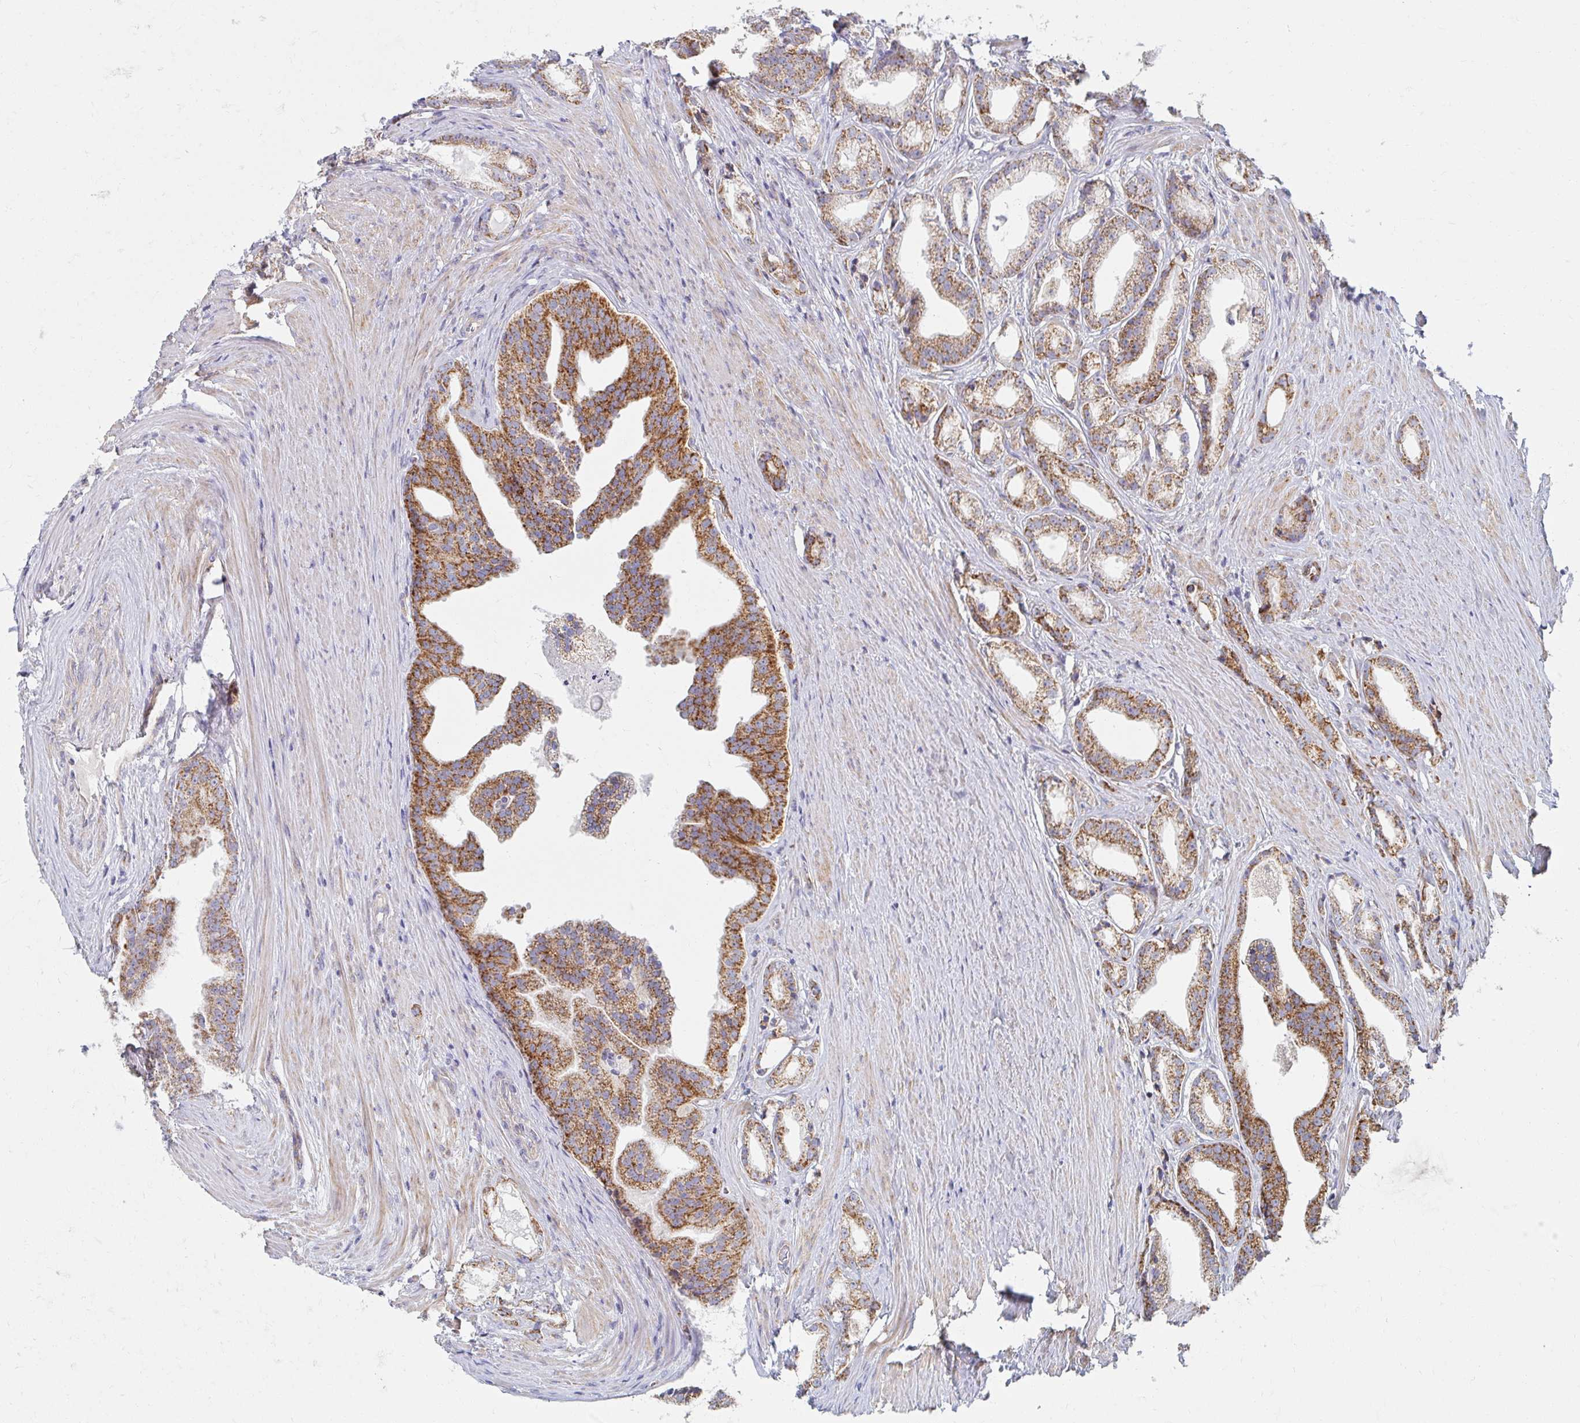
{"staining": {"intensity": "moderate", "quantity": ">75%", "location": "cytoplasmic/membranous"}, "tissue": "prostate cancer", "cell_type": "Tumor cells", "image_type": "cancer", "snomed": [{"axis": "morphology", "description": "Adenocarcinoma, Low grade"}, {"axis": "topography", "description": "Prostate"}], "caption": "There is medium levels of moderate cytoplasmic/membranous expression in tumor cells of low-grade adenocarcinoma (prostate), as demonstrated by immunohistochemical staining (brown color).", "gene": "MAVS", "patient": {"sex": "male", "age": 65}}